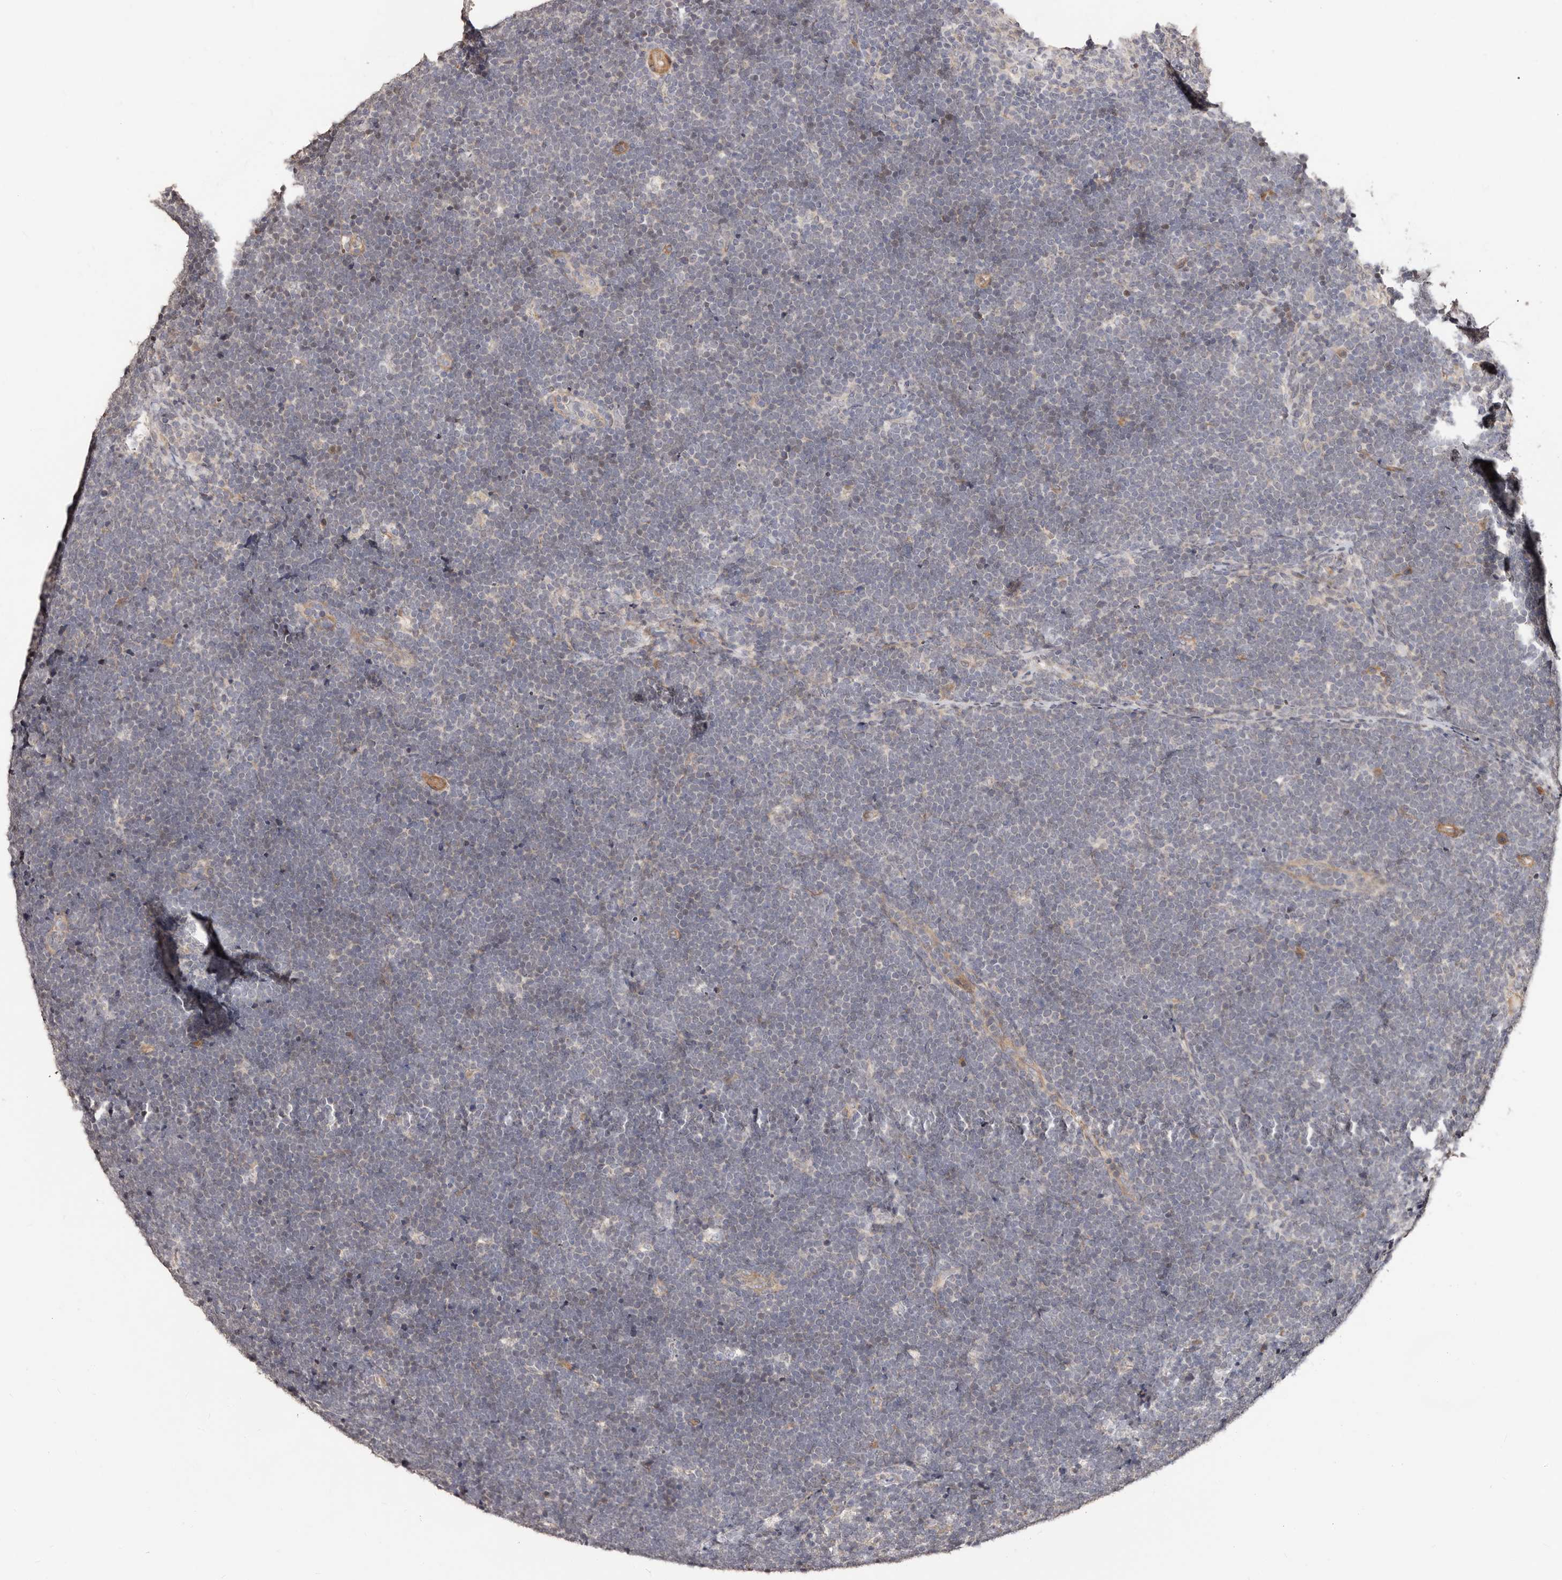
{"staining": {"intensity": "negative", "quantity": "none", "location": "none"}, "tissue": "lymphoma", "cell_type": "Tumor cells", "image_type": "cancer", "snomed": [{"axis": "morphology", "description": "Malignant lymphoma, non-Hodgkin's type, High grade"}, {"axis": "topography", "description": "Lymph node"}], "caption": "High power microscopy image of an immunohistochemistry (IHC) photomicrograph of lymphoma, revealing no significant expression in tumor cells.", "gene": "APOL6", "patient": {"sex": "male", "age": 13}}